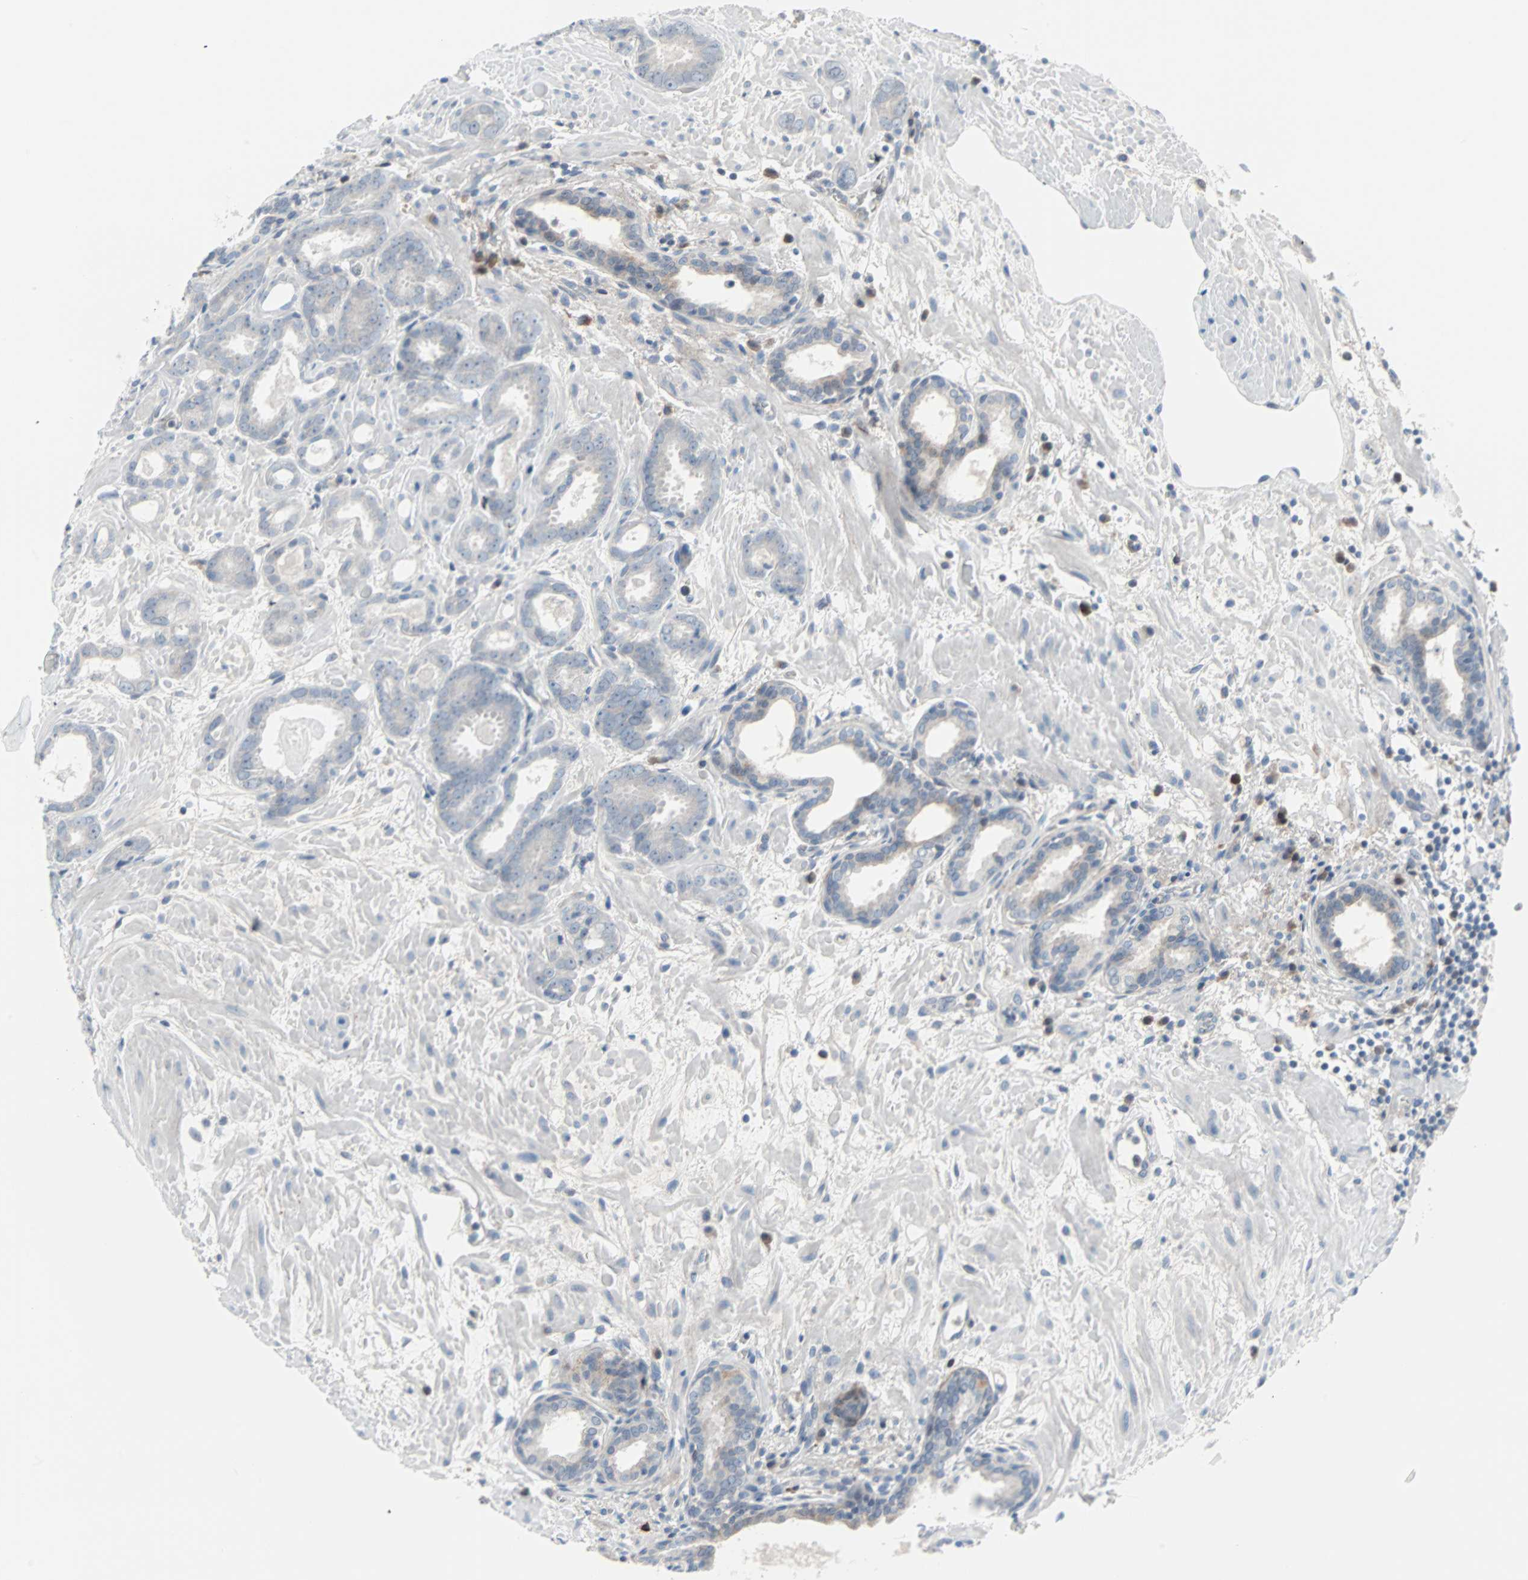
{"staining": {"intensity": "negative", "quantity": "none", "location": "none"}, "tissue": "prostate cancer", "cell_type": "Tumor cells", "image_type": "cancer", "snomed": [{"axis": "morphology", "description": "Adenocarcinoma, Low grade"}, {"axis": "topography", "description": "Prostate"}], "caption": "A histopathology image of prostate cancer stained for a protein displays no brown staining in tumor cells.", "gene": "CASP3", "patient": {"sex": "male", "age": 57}}